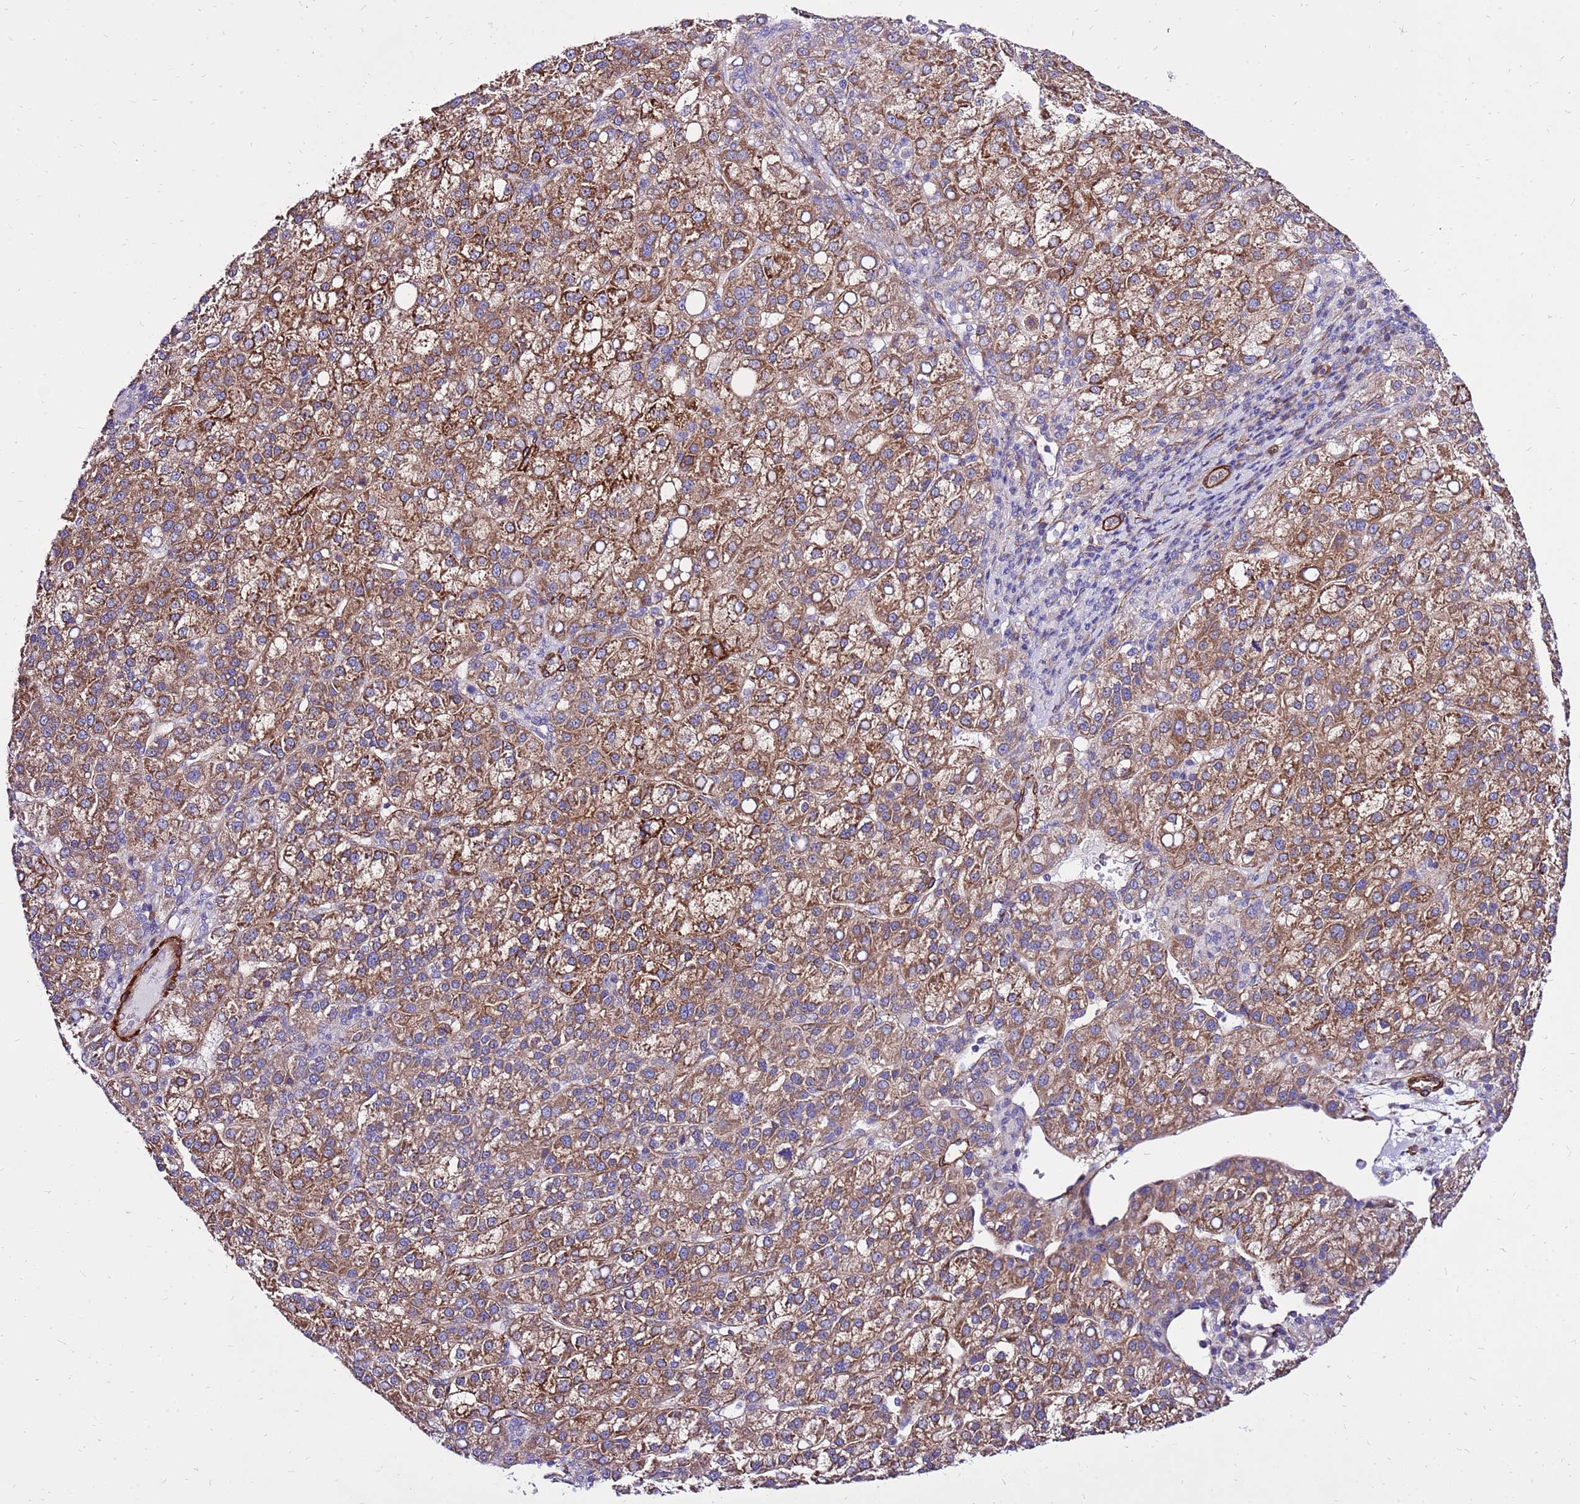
{"staining": {"intensity": "moderate", "quantity": ">75%", "location": "cytoplasmic/membranous"}, "tissue": "liver cancer", "cell_type": "Tumor cells", "image_type": "cancer", "snomed": [{"axis": "morphology", "description": "Carcinoma, Hepatocellular, NOS"}, {"axis": "topography", "description": "Liver"}], "caption": "Moderate cytoplasmic/membranous expression for a protein is present in approximately >75% of tumor cells of hepatocellular carcinoma (liver) using IHC.", "gene": "EI24", "patient": {"sex": "female", "age": 58}}